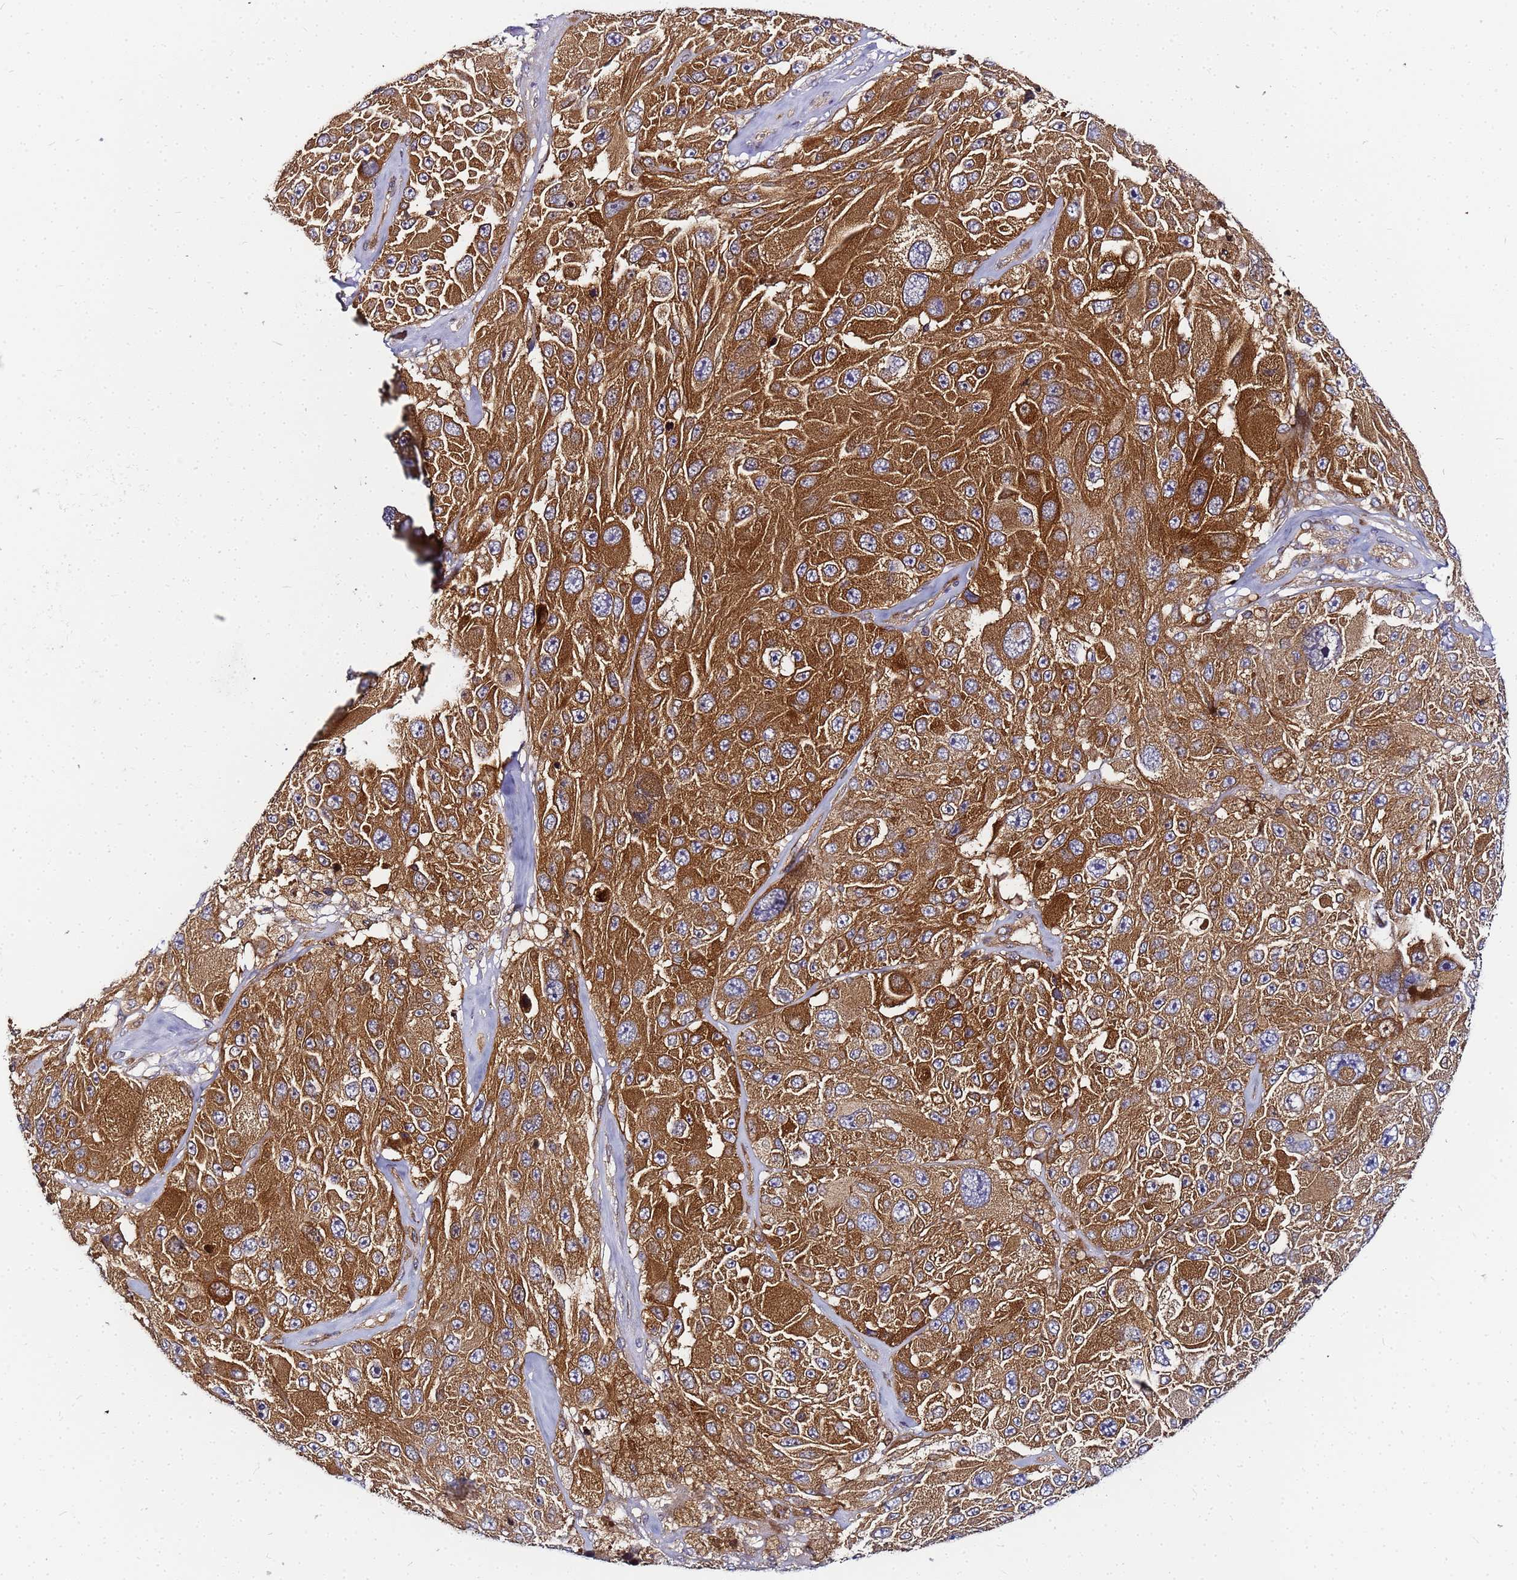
{"staining": {"intensity": "strong", "quantity": ">75%", "location": "cytoplasmic/membranous"}, "tissue": "melanoma", "cell_type": "Tumor cells", "image_type": "cancer", "snomed": [{"axis": "morphology", "description": "Malignant melanoma, Metastatic site"}, {"axis": "topography", "description": "Lymph node"}], "caption": "Melanoma was stained to show a protein in brown. There is high levels of strong cytoplasmic/membranous positivity in about >75% of tumor cells.", "gene": "CHM", "patient": {"sex": "male", "age": 62}}